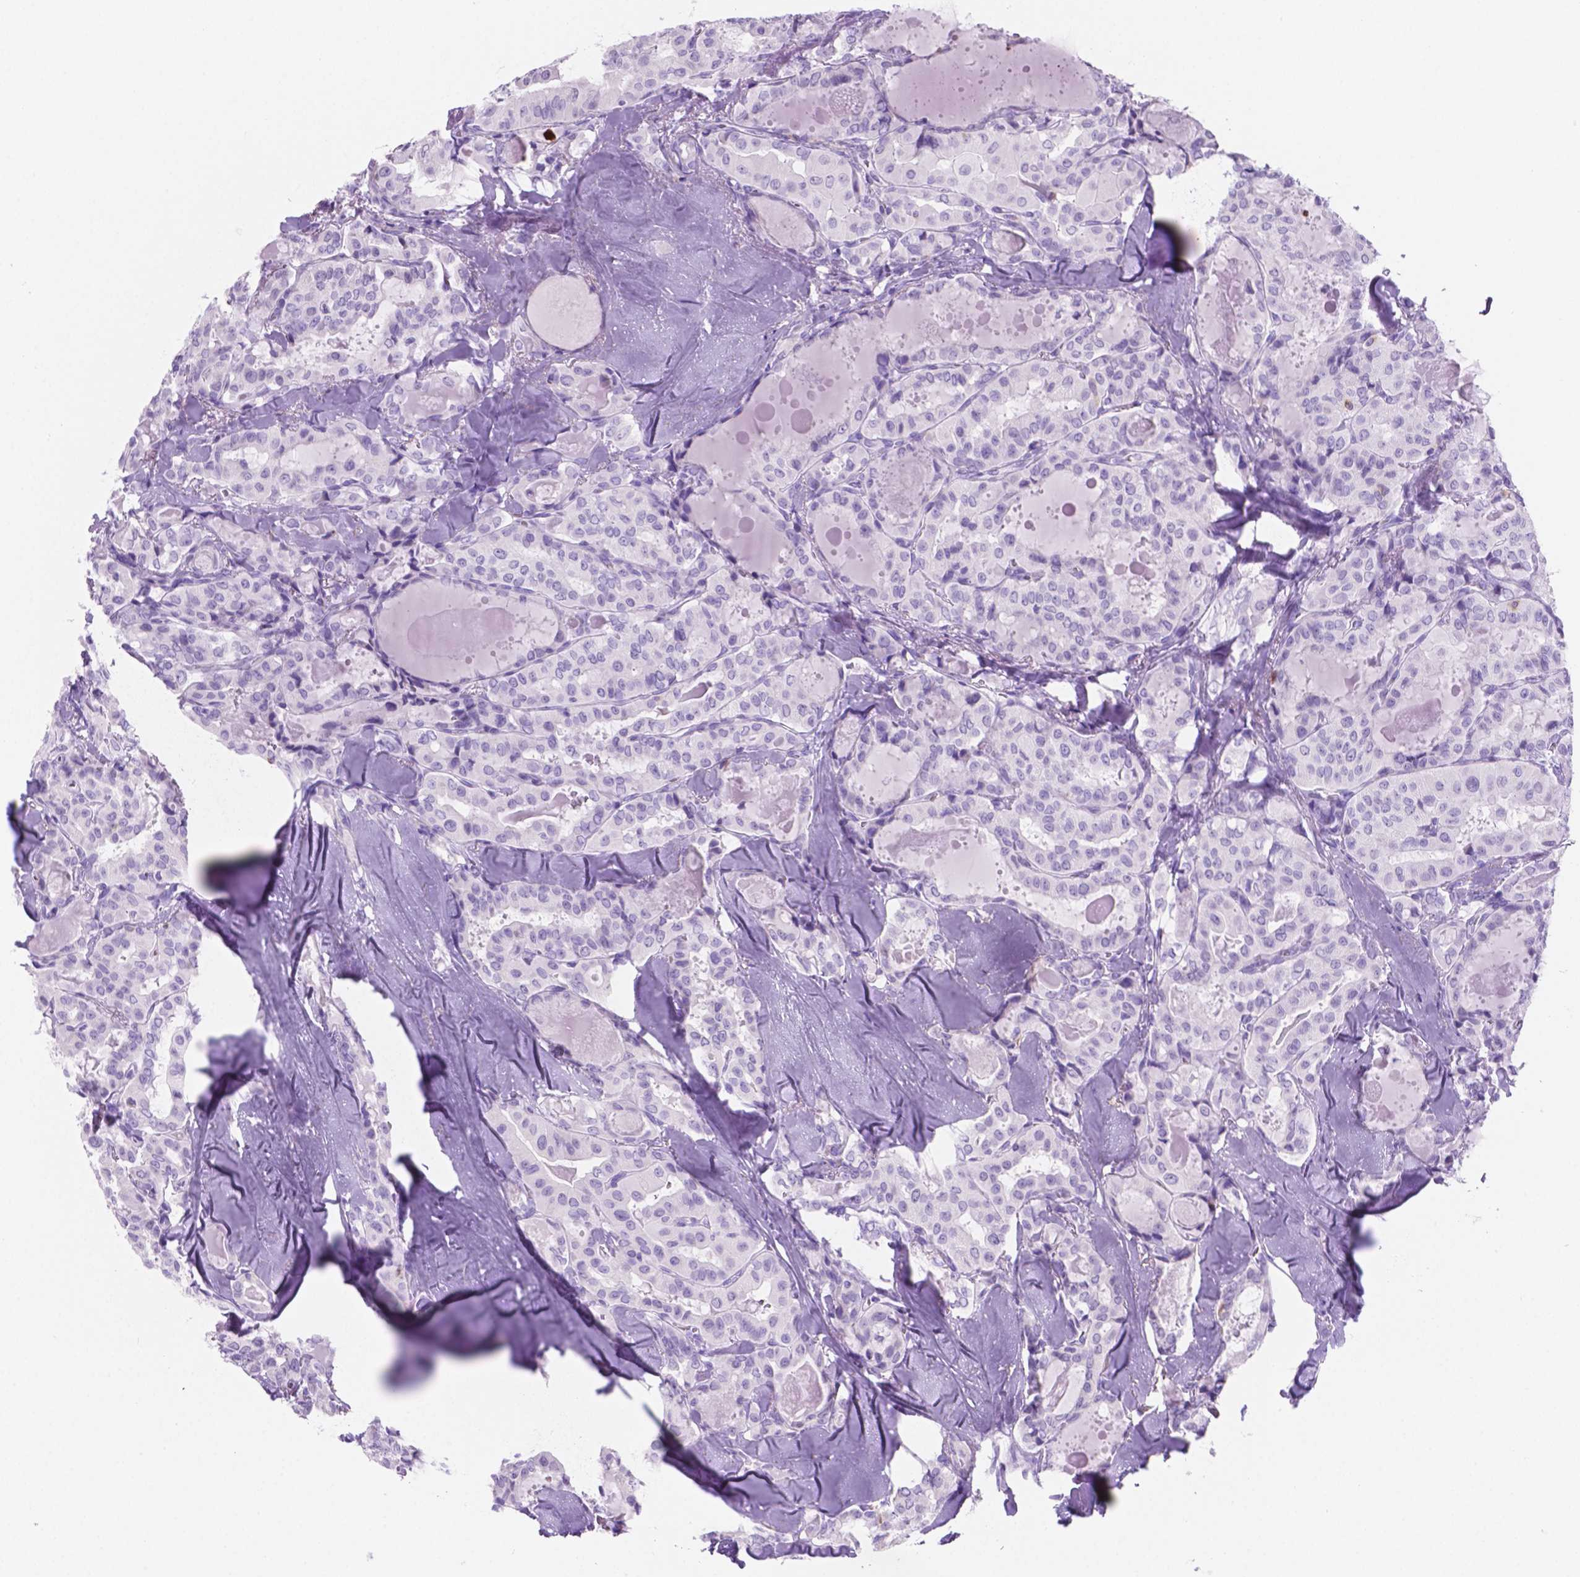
{"staining": {"intensity": "negative", "quantity": "none", "location": "none"}, "tissue": "thyroid cancer", "cell_type": "Tumor cells", "image_type": "cancer", "snomed": [{"axis": "morphology", "description": "Papillary adenocarcinoma, NOS"}, {"axis": "topography", "description": "Thyroid gland"}], "caption": "Tumor cells are negative for protein expression in human papillary adenocarcinoma (thyroid).", "gene": "GRIN2B", "patient": {"sex": "female", "age": 41}}